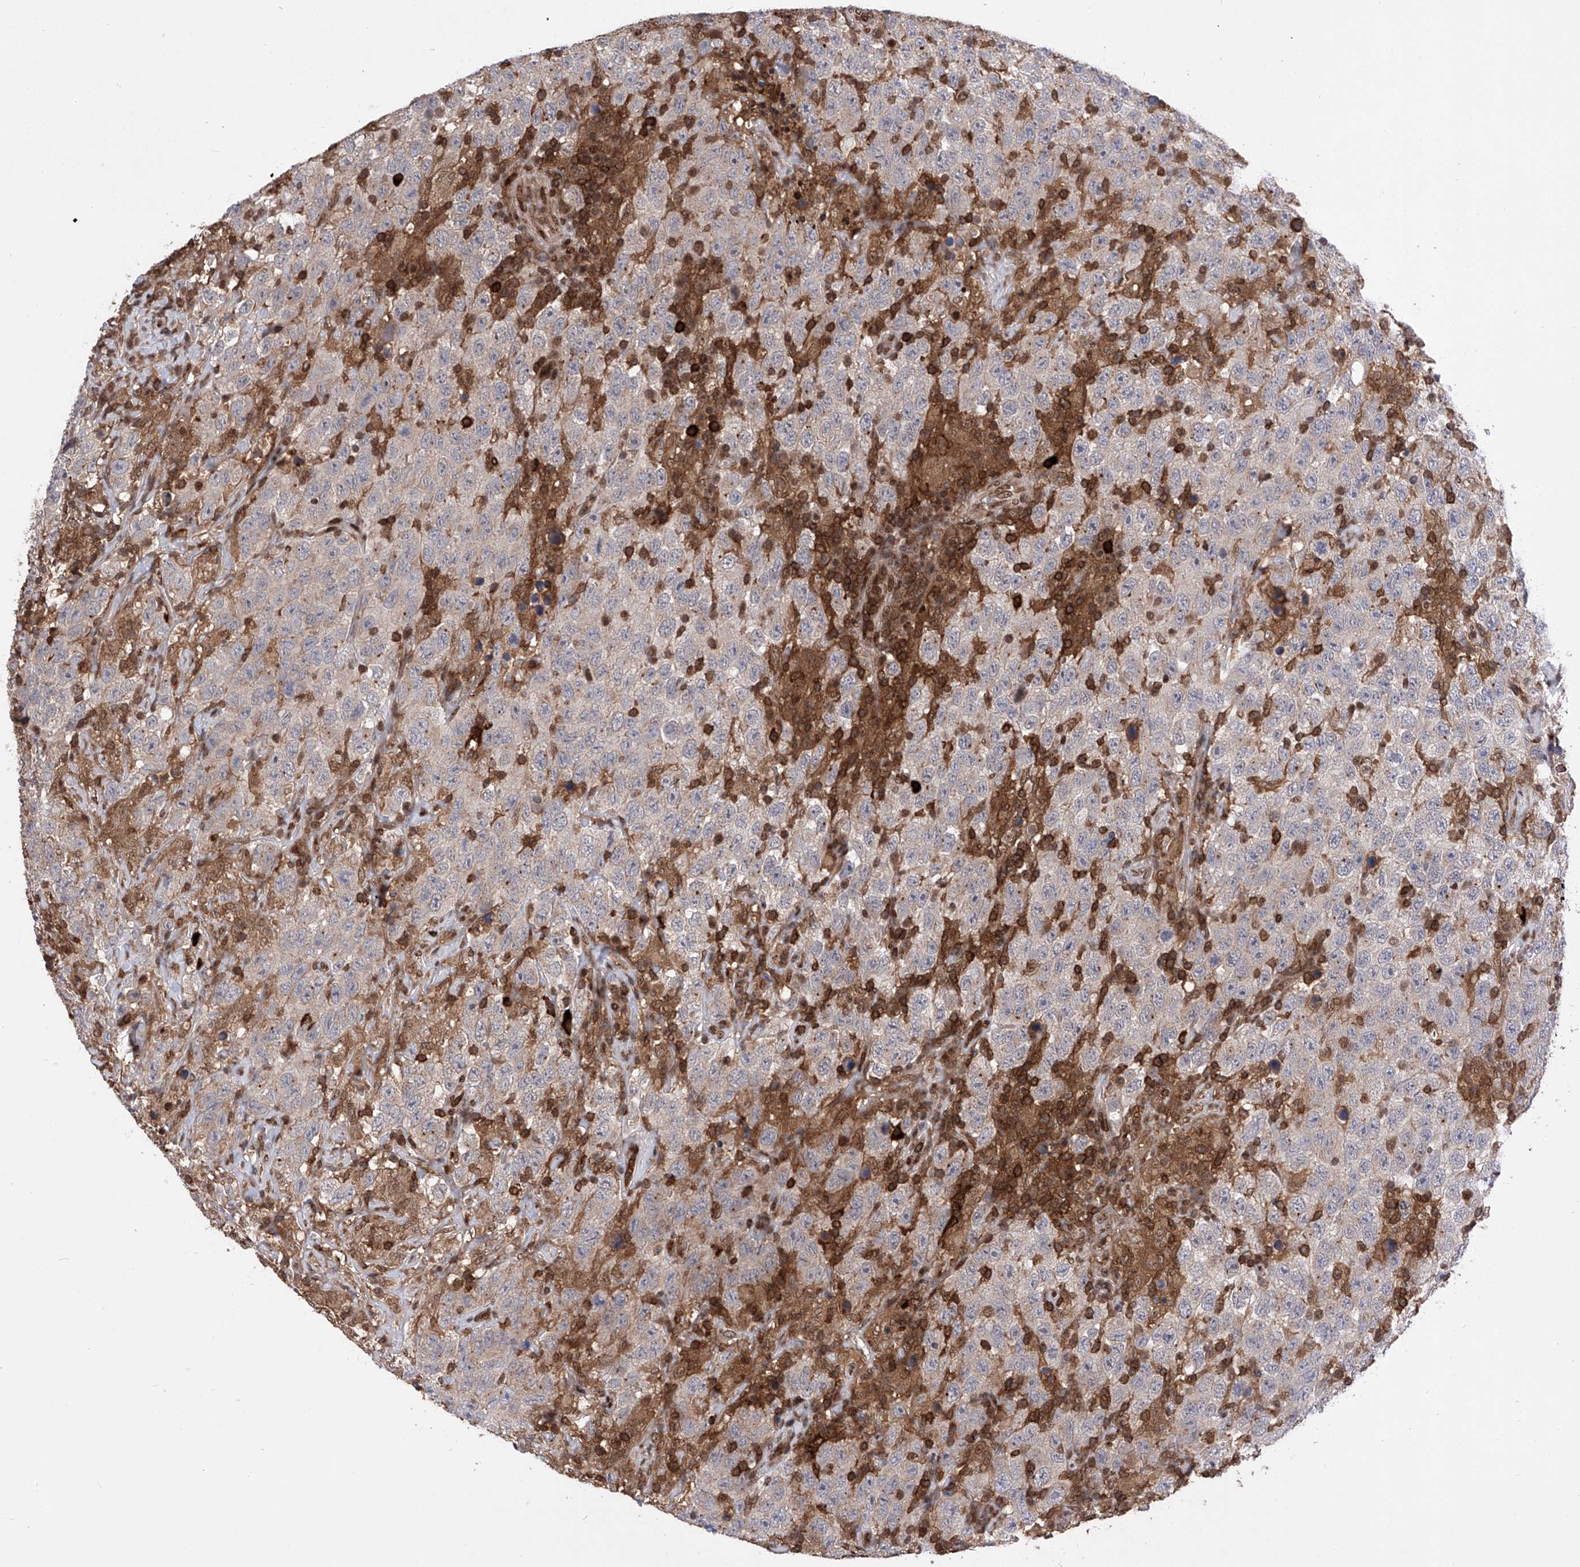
{"staining": {"intensity": "weak", "quantity": "25%-75%", "location": "cytoplasmic/membranous,nuclear"}, "tissue": "testis cancer", "cell_type": "Tumor cells", "image_type": "cancer", "snomed": [{"axis": "morphology", "description": "Seminoma, NOS"}, {"axis": "topography", "description": "Testis"}], "caption": "Immunohistochemical staining of human testis seminoma shows weak cytoplasmic/membranous and nuclear protein staining in about 25%-75% of tumor cells.", "gene": "ZNF280D", "patient": {"sex": "male", "age": 65}}